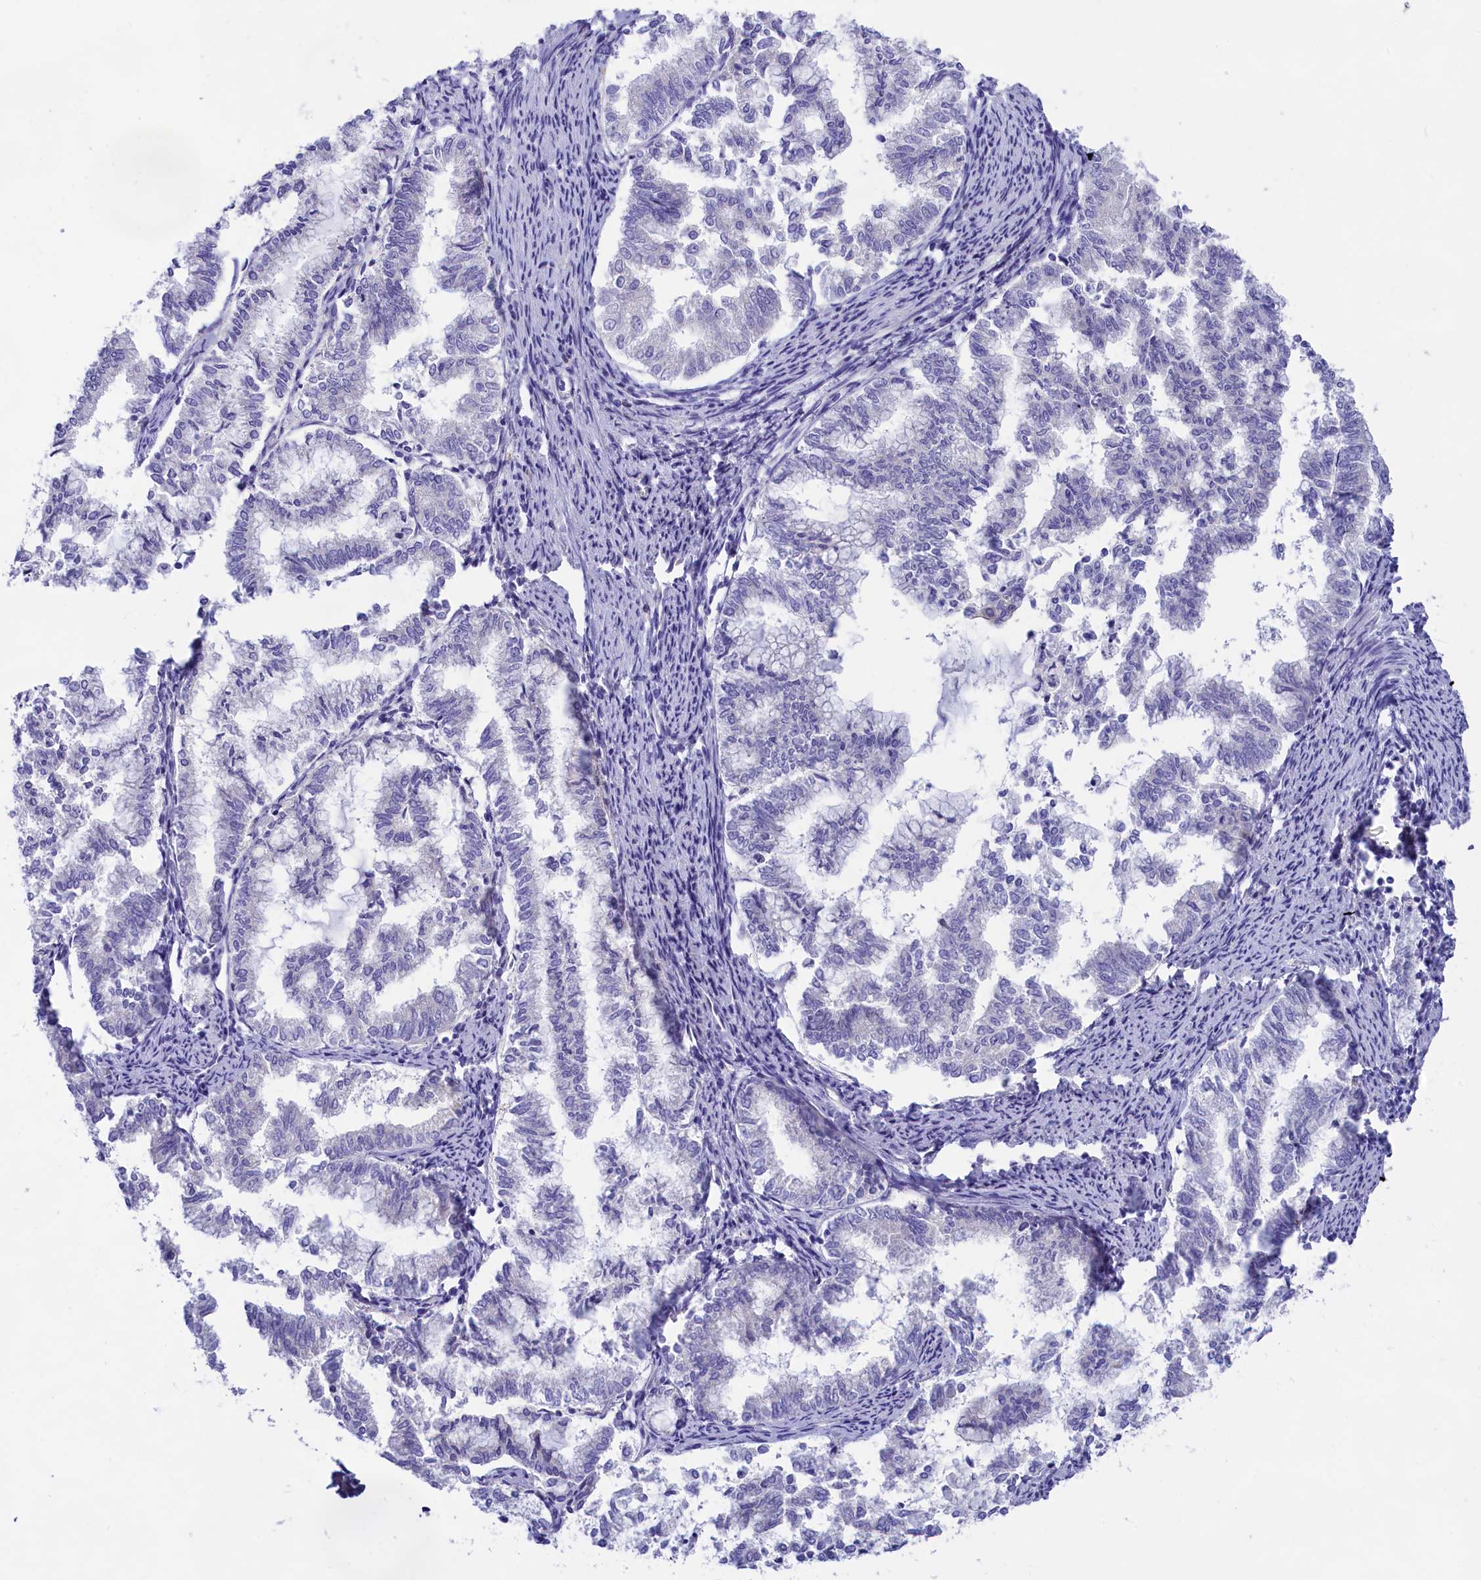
{"staining": {"intensity": "negative", "quantity": "none", "location": "none"}, "tissue": "endometrial cancer", "cell_type": "Tumor cells", "image_type": "cancer", "snomed": [{"axis": "morphology", "description": "Adenocarcinoma, NOS"}, {"axis": "topography", "description": "Endometrium"}], "caption": "High magnification brightfield microscopy of endometrial adenocarcinoma stained with DAB (3,3'-diaminobenzidine) (brown) and counterstained with hematoxylin (blue): tumor cells show no significant expression. Nuclei are stained in blue.", "gene": "PPP1R13L", "patient": {"sex": "female", "age": 79}}